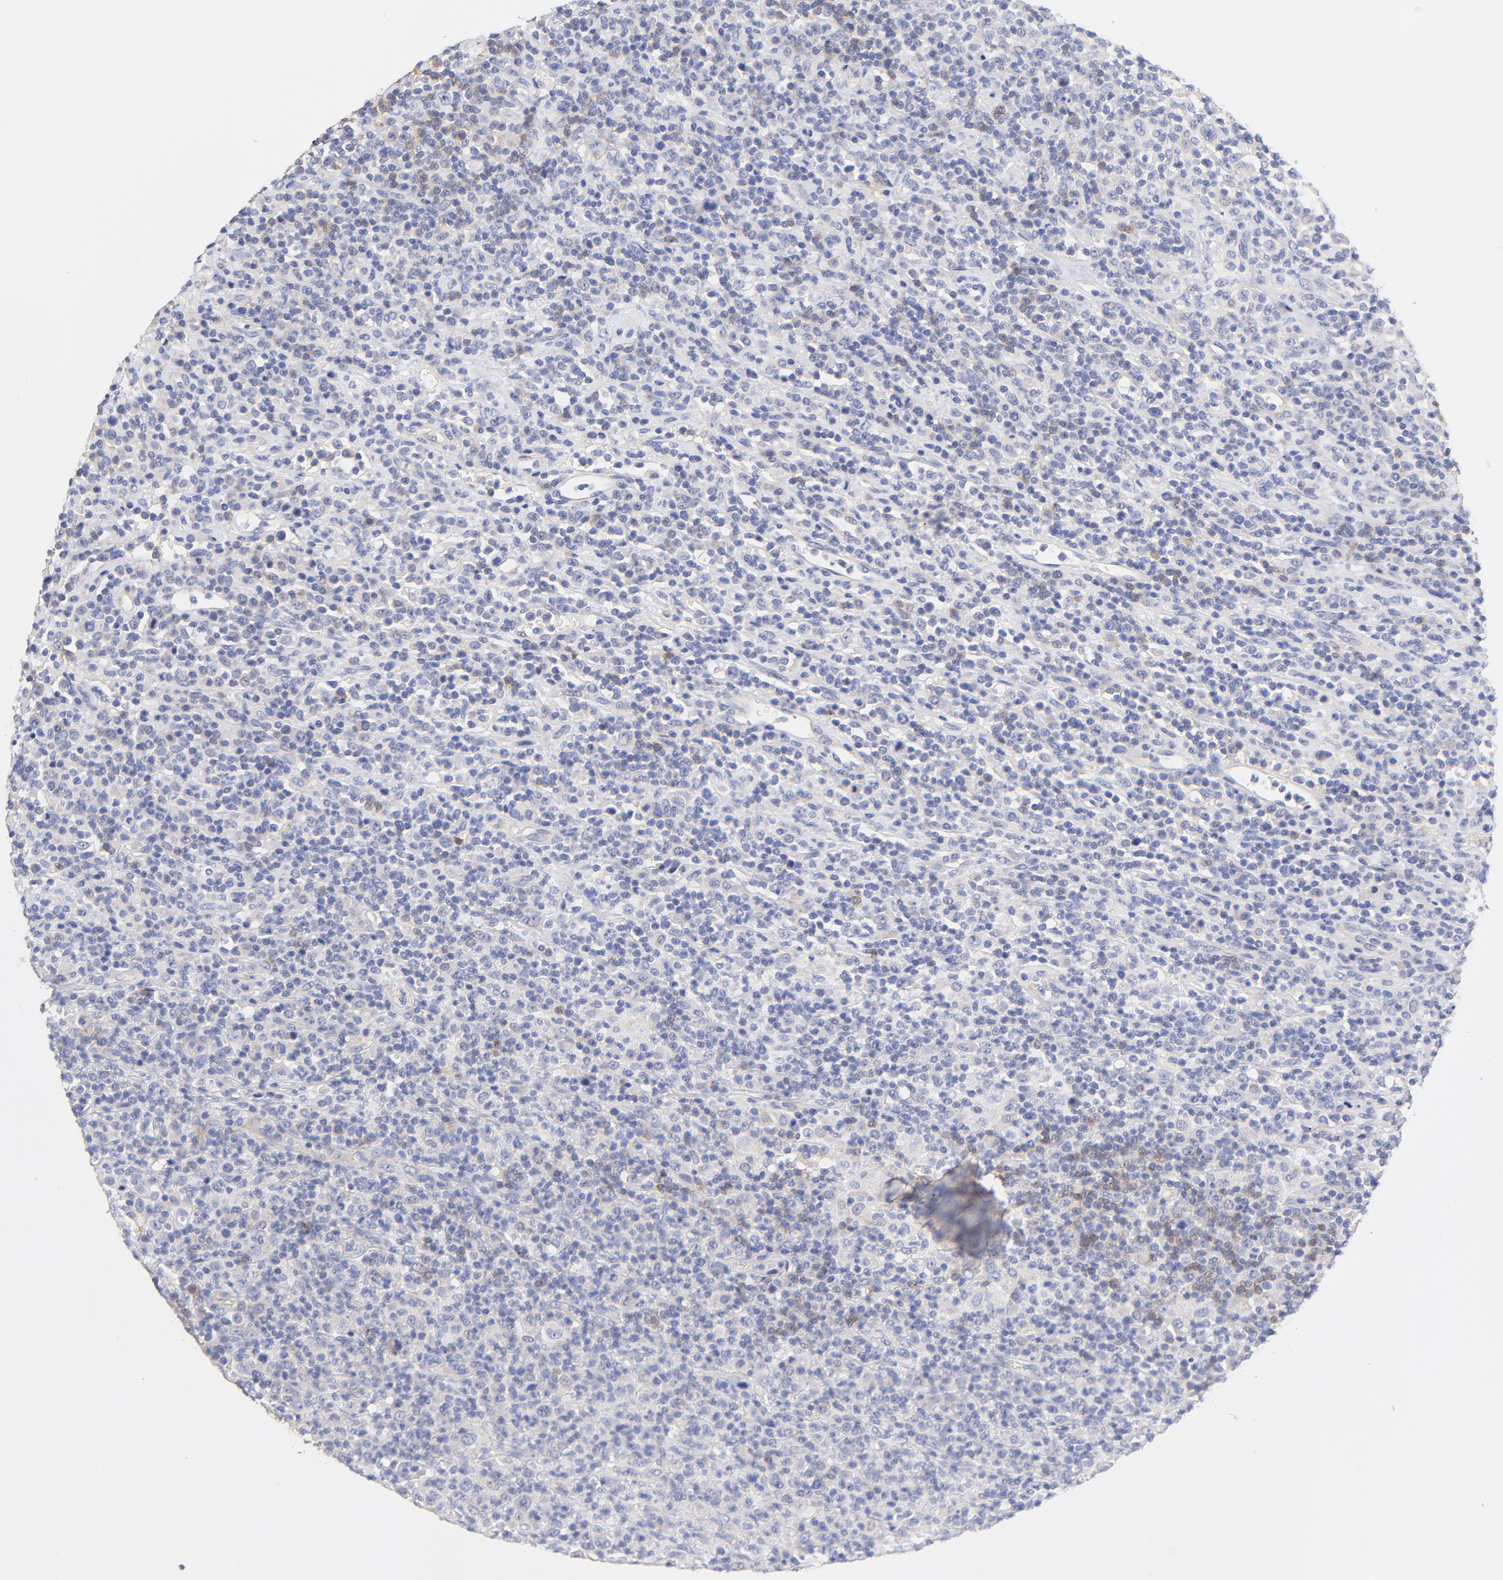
{"staining": {"intensity": "negative", "quantity": "none", "location": "none"}, "tissue": "lymphoma", "cell_type": "Tumor cells", "image_type": "cancer", "snomed": [{"axis": "morphology", "description": "Hodgkin's disease, NOS"}, {"axis": "topography", "description": "Lymph node"}], "caption": "Immunohistochemical staining of human lymphoma demonstrates no significant positivity in tumor cells.", "gene": "TNFRSF13C", "patient": {"sex": "male", "age": 65}}